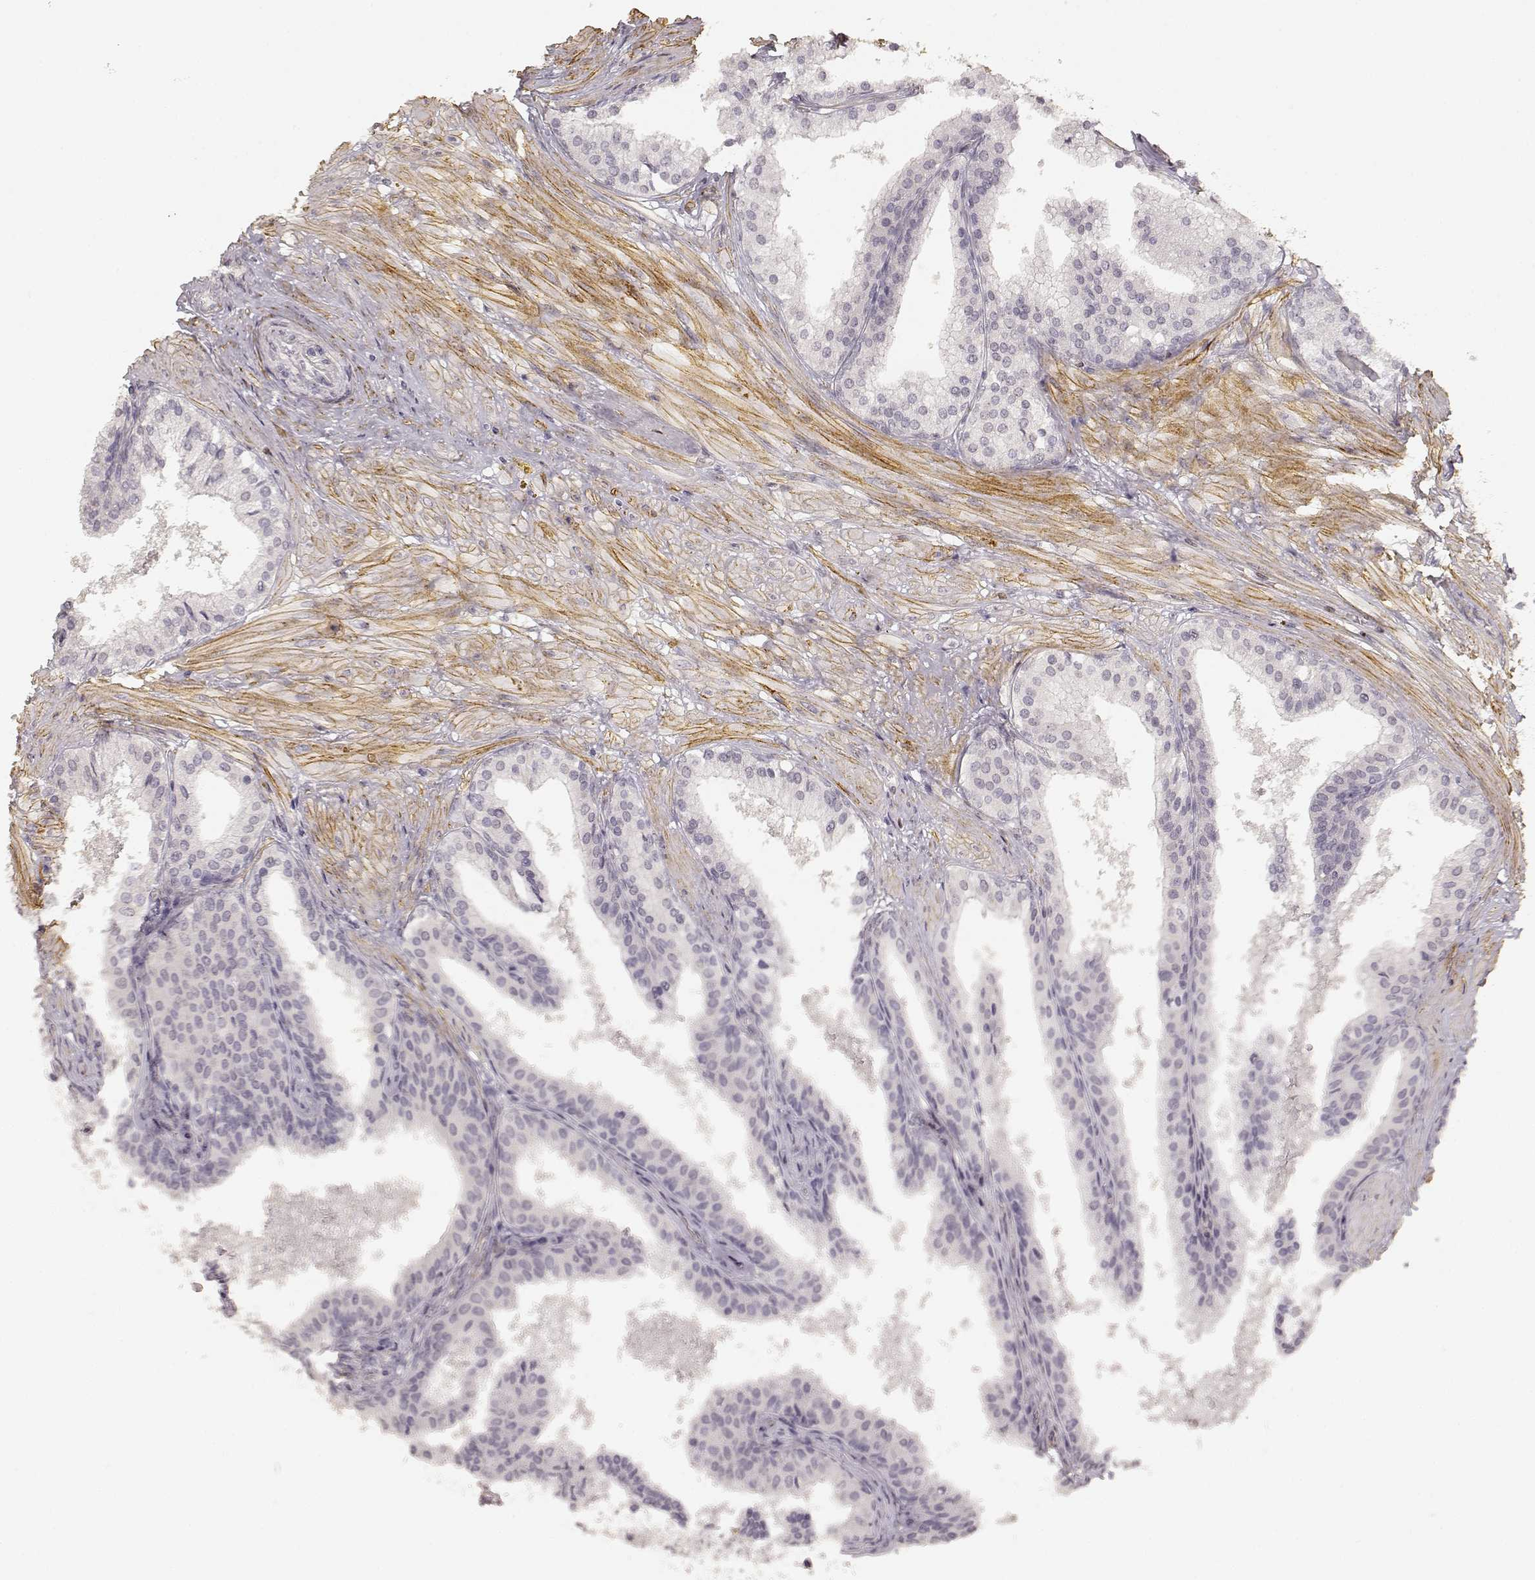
{"staining": {"intensity": "negative", "quantity": "none", "location": "none"}, "tissue": "prostate cancer", "cell_type": "Tumor cells", "image_type": "cancer", "snomed": [{"axis": "morphology", "description": "Adenocarcinoma, Low grade"}, {"axis": "topography", "description": "Prostate"}], "caption": "Tumor cells show no significant protein expression in prostate cancer.", "gene": "LAMA4", "patient": {"sex": "male", "age": 56}}